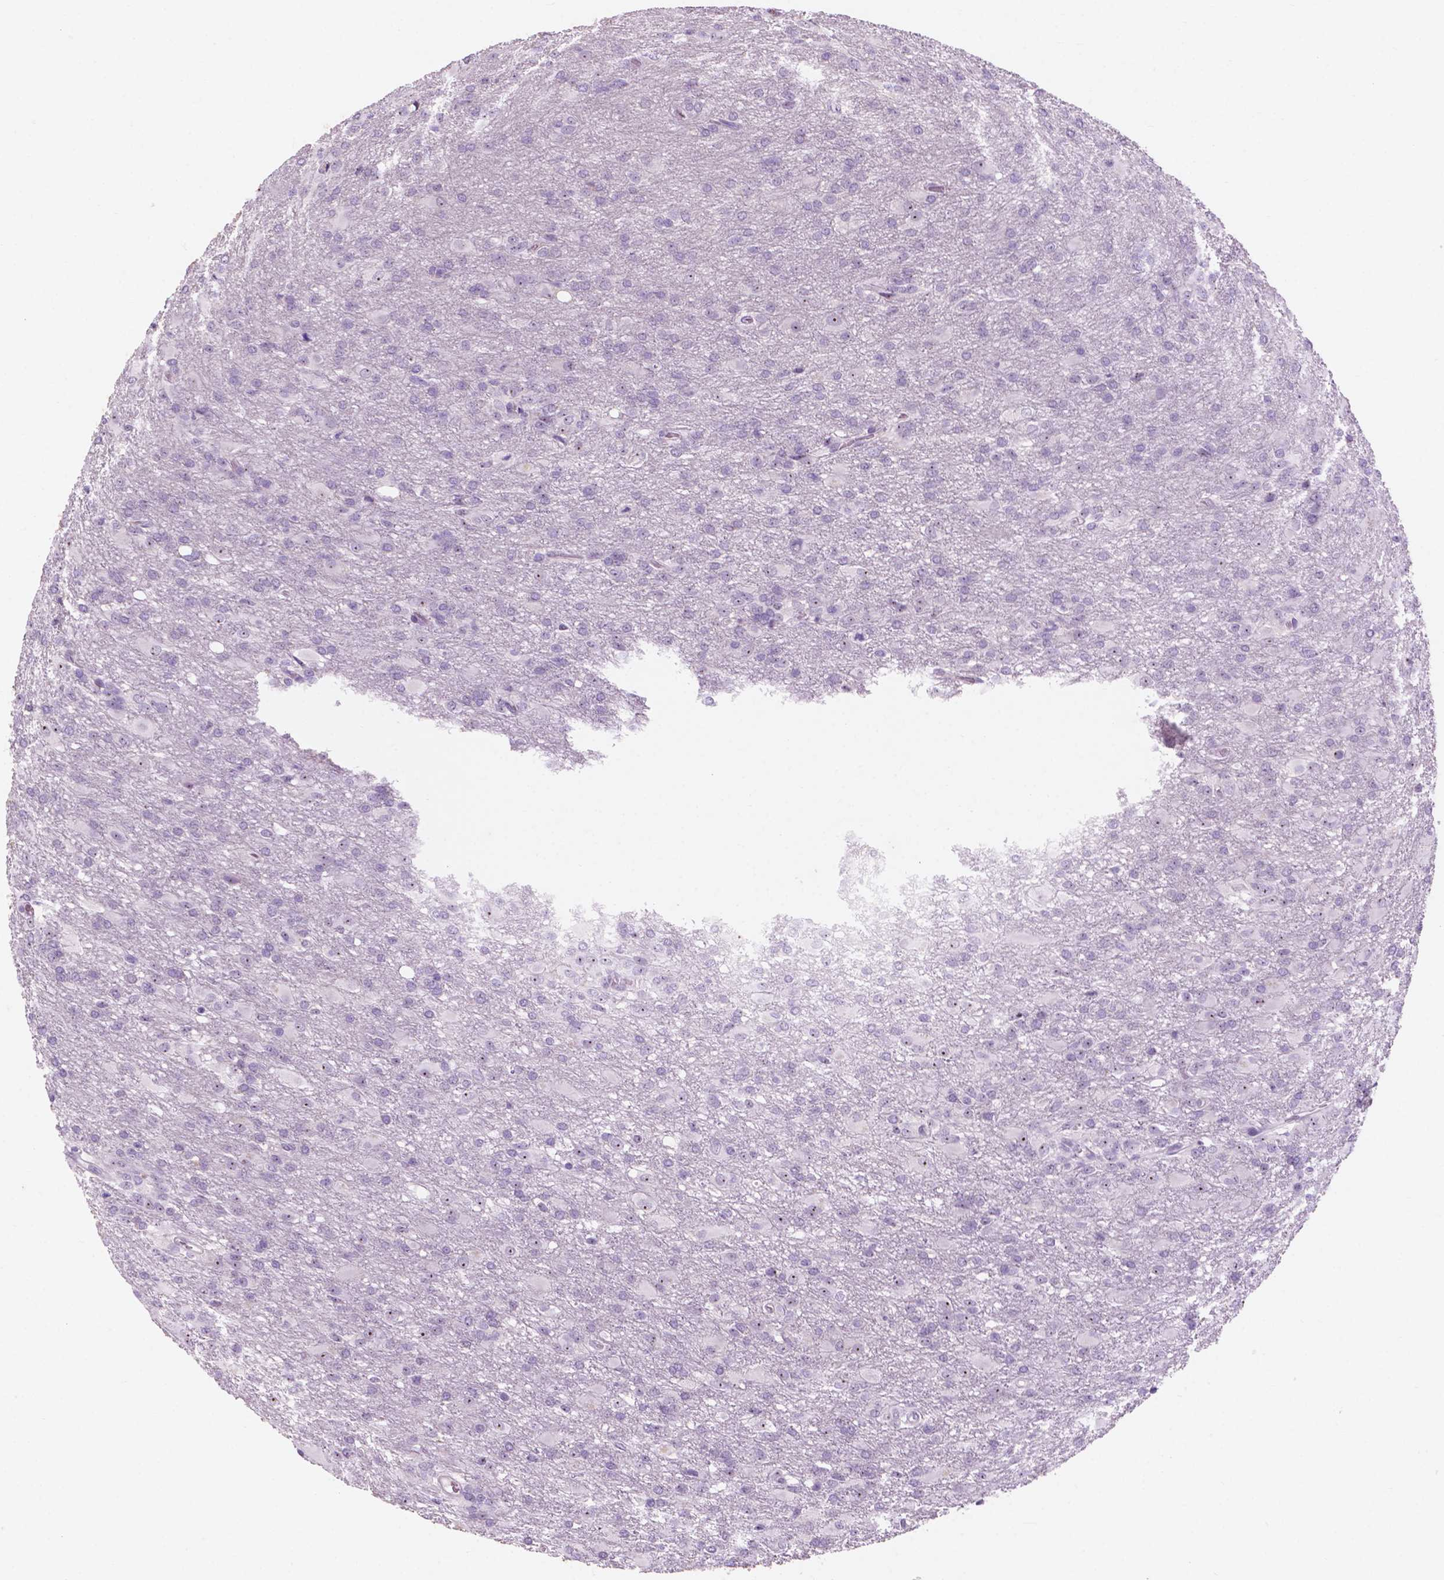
{"staining": {"intensity": "negative", "quantity": "none", "location": "none"}, "tissue": "glioma", "cell_type": "Tumor cells", "image_type": "cancer", "snomed": [{"axis": "morphology", "description": "Glioma, malignant, High grade"}, {"axis": "topography", "description": "Brain"}], "caption": "This is a image of IHC staining of malignant glioma (high-grade), which shows no staining in tumor cells.", "gene": "ZNF853", "patient": {"sex": "male", "age": 68}}